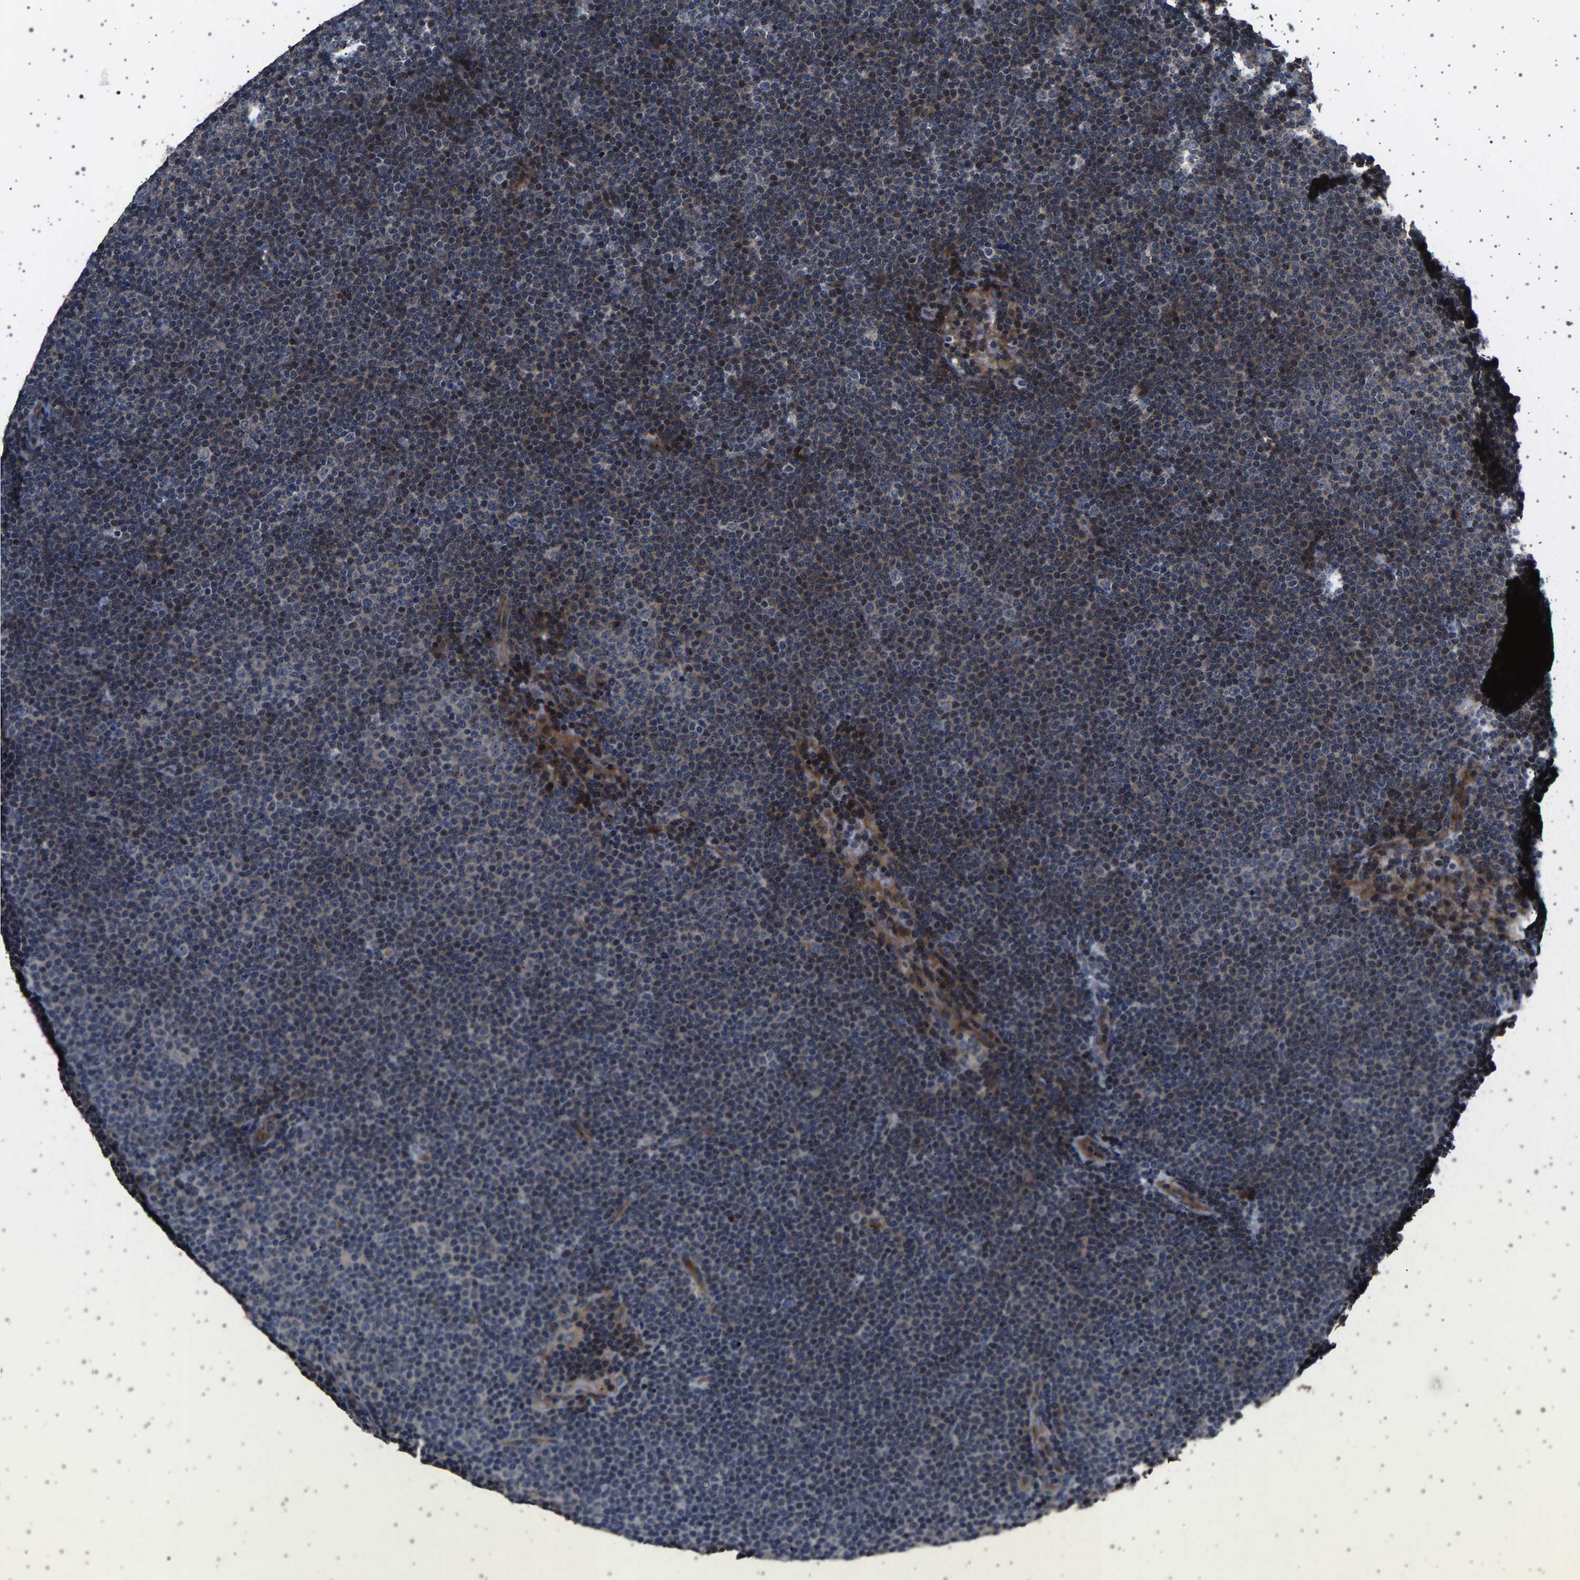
{"staining": {"intensity": "weak", "quantity": "<25%", "location": "cytoplasmic/membranous"}, "tissue": "lymphoma", "cell_type": "Tumor cells", "image_type": "cancer", "snomed": [{"axis": "morphology", "description": "Malignant lymphoma, non-Hodgkin's type, Low grade"}, {"axis": "topography", "description": "Lymph node"}], "caption": "An image of lymphoma stained for a protein shows no brown staining in tumor cells.", "gene": "NCKAP1", "patient": {"sex": "female", "age": 53}}